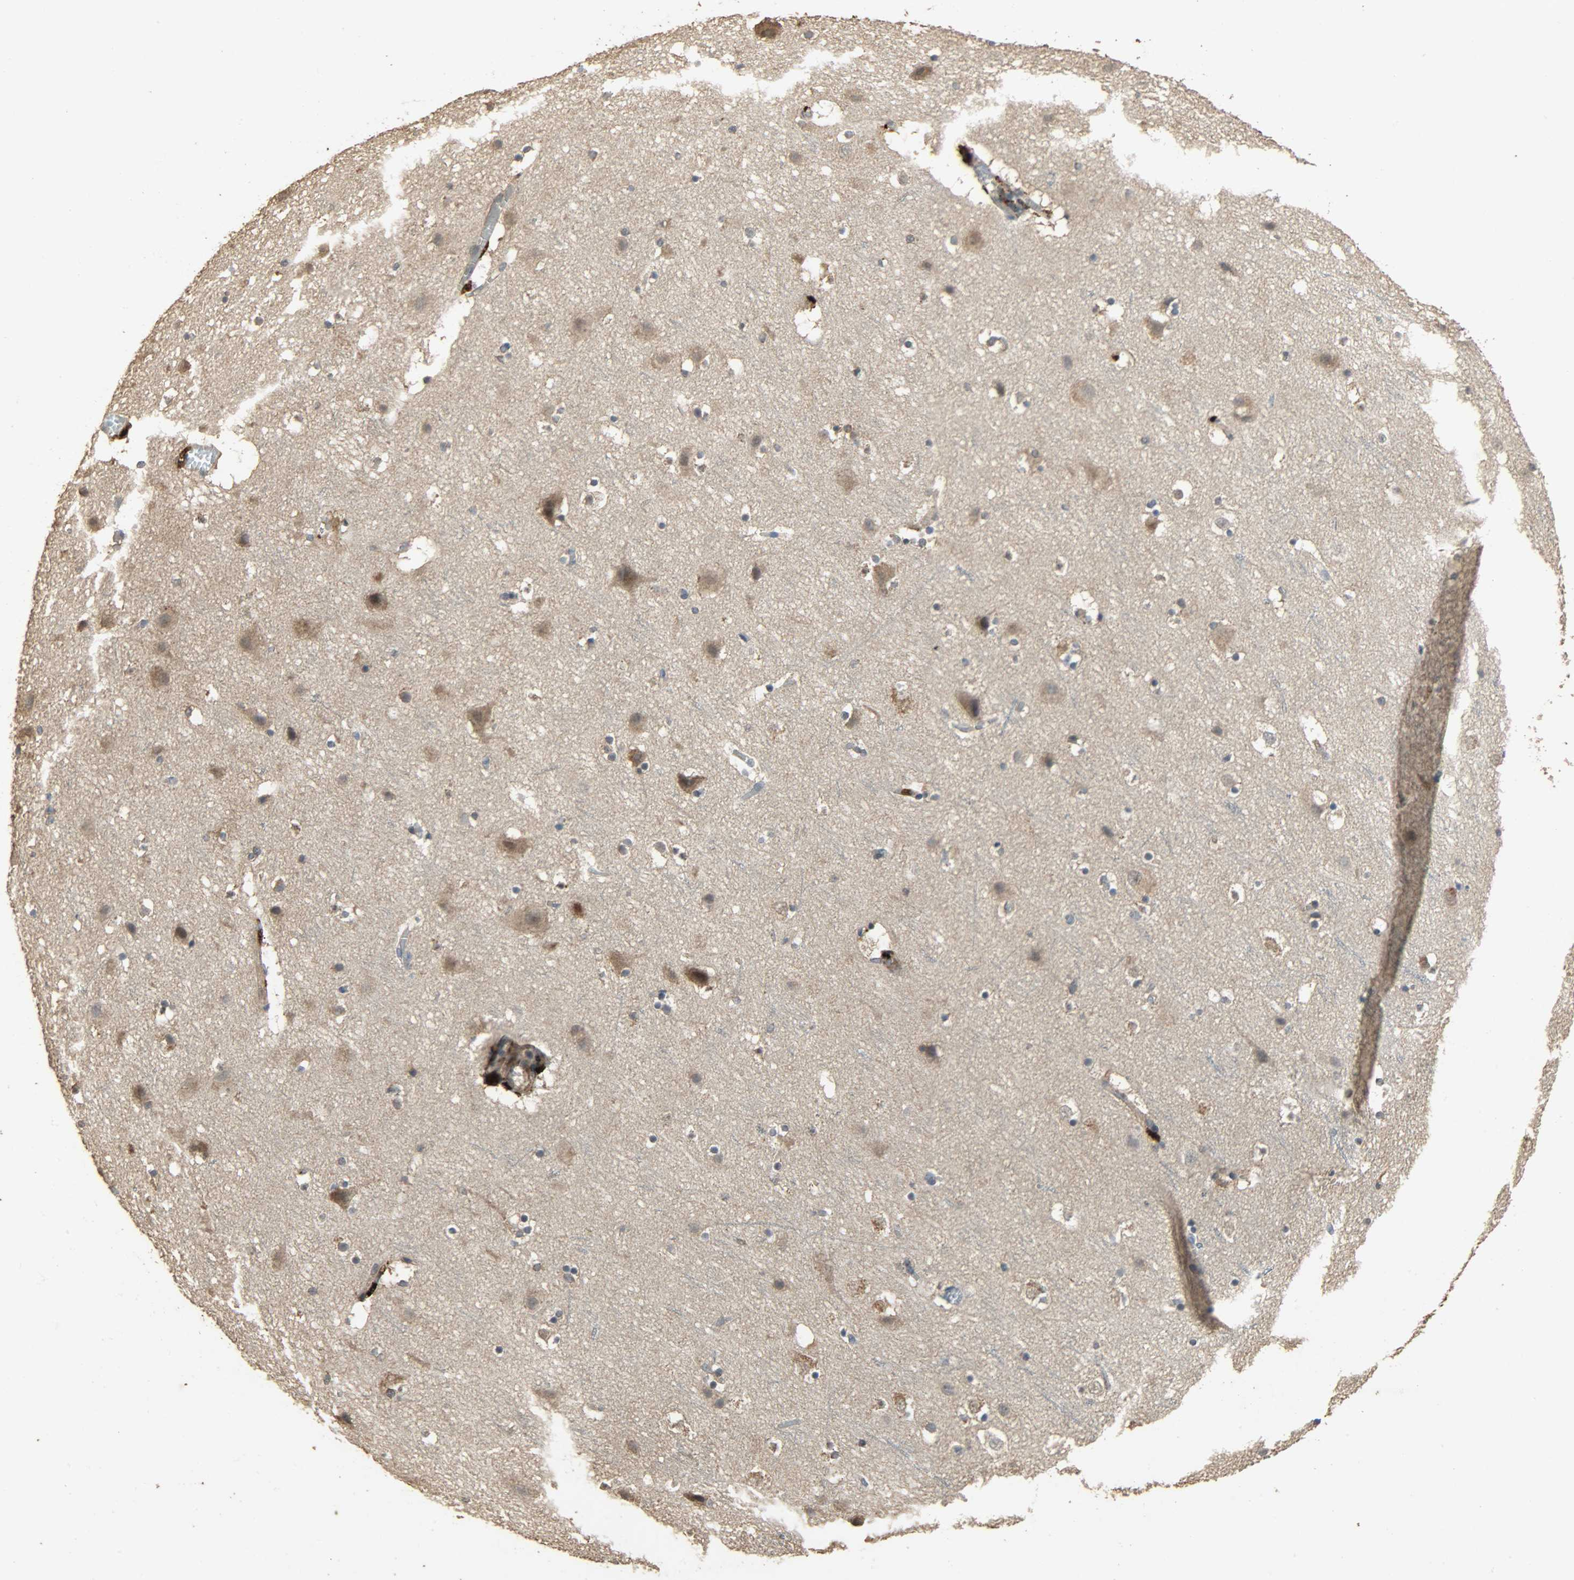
{"staining": {"intensity": "weak", "quantity": "25%-75%", "location": "cytoplasmic/membranous"}, "tissue": "cerebral cortex", "cell_type": "Endothelial cells", "image_type": "normal", "snomed": [{"axis": "morphology", "description": "Normal tissue, NOS"}, {"axis": "topography", "description": "Cerebral cortex"}], "caption": "The image displays immunohistochemical staining of normal cerebral cortex. There is weak cytoplasmic/membranous staining is seen in approximately 25%-75% of endothelial cells.", "gene": "CDKN2C", "patient": {"sex": "male", "age": 45}}